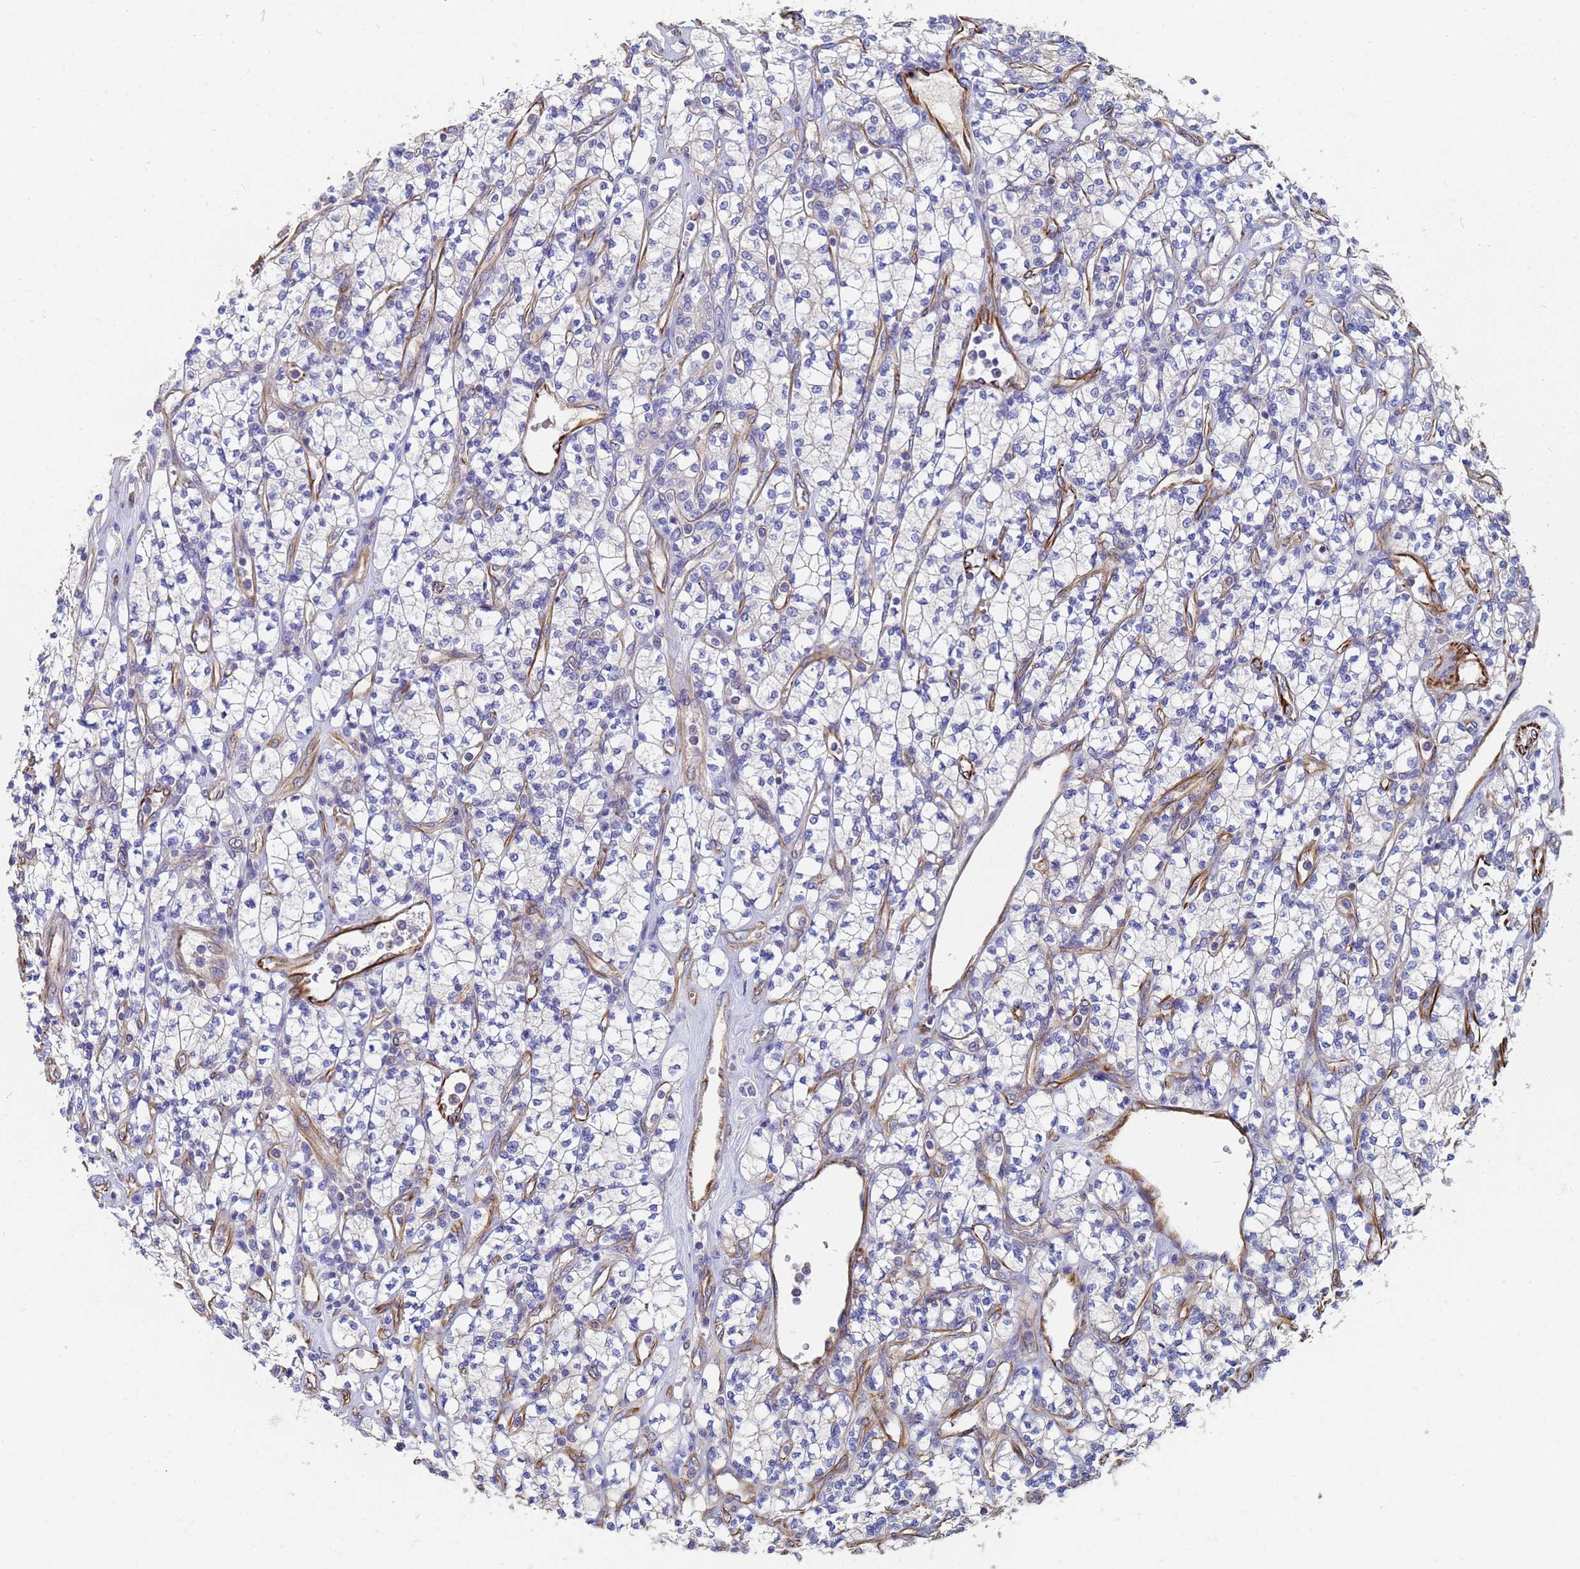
{"staining": {"intensity": "negative", "quantity": "none", "location": "none"}, "tissue": "renal cancer", "cell_type": "Tumor cells", "image_type": "cancer", "snomed": [{"axis": "morphology", "description": "Adenocarcinoma, NOS"}, {"axis": "topography", "description": "Kidney"}], "caption": "Immunohistochemical staining of human renal cancer (adenocarcinoma) shows no significant expression in tumor cells.", "gene": "SYT13", "patient": {"sex": "male", "age": 77}}